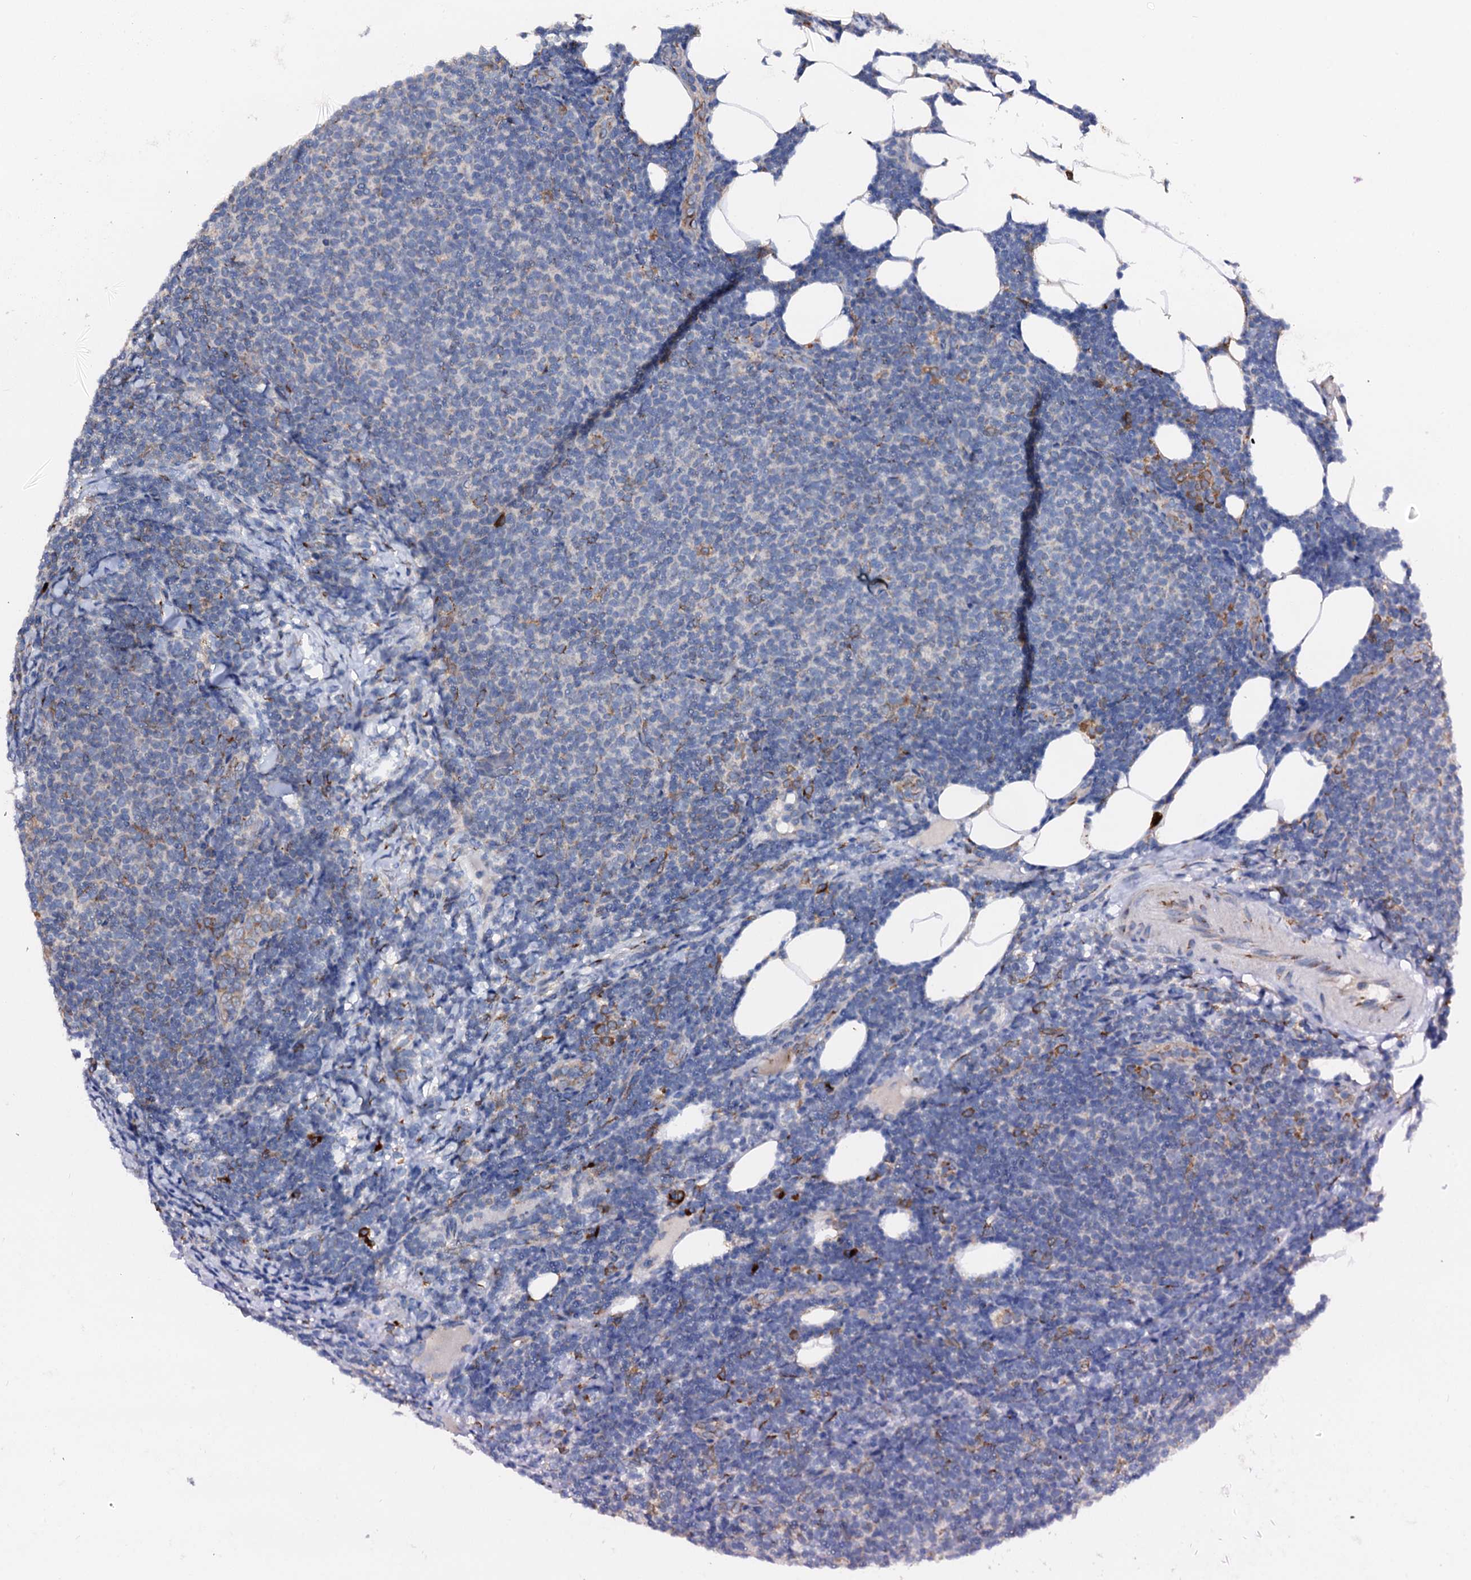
{"staining": {"intensity": "negative", "quantity": "none", "location": "none"}, "tissue": "lymphoma", "cell_type": "Tumor cells", "image_type": "cancer", "snomed": [{"axis": "morphology", "description": "Malignant lymphoma, non-Hodgkin's type, Low grade"}, {"axis": "topography", "description": "Lymph node"}], "caption": "IHC histopathology image of human lymphoma stained for a protein (brown), which demonstrates no expression in tumor cells.", "gene": "LMAN1", "patient": {"sex": "male", "age": 66}}